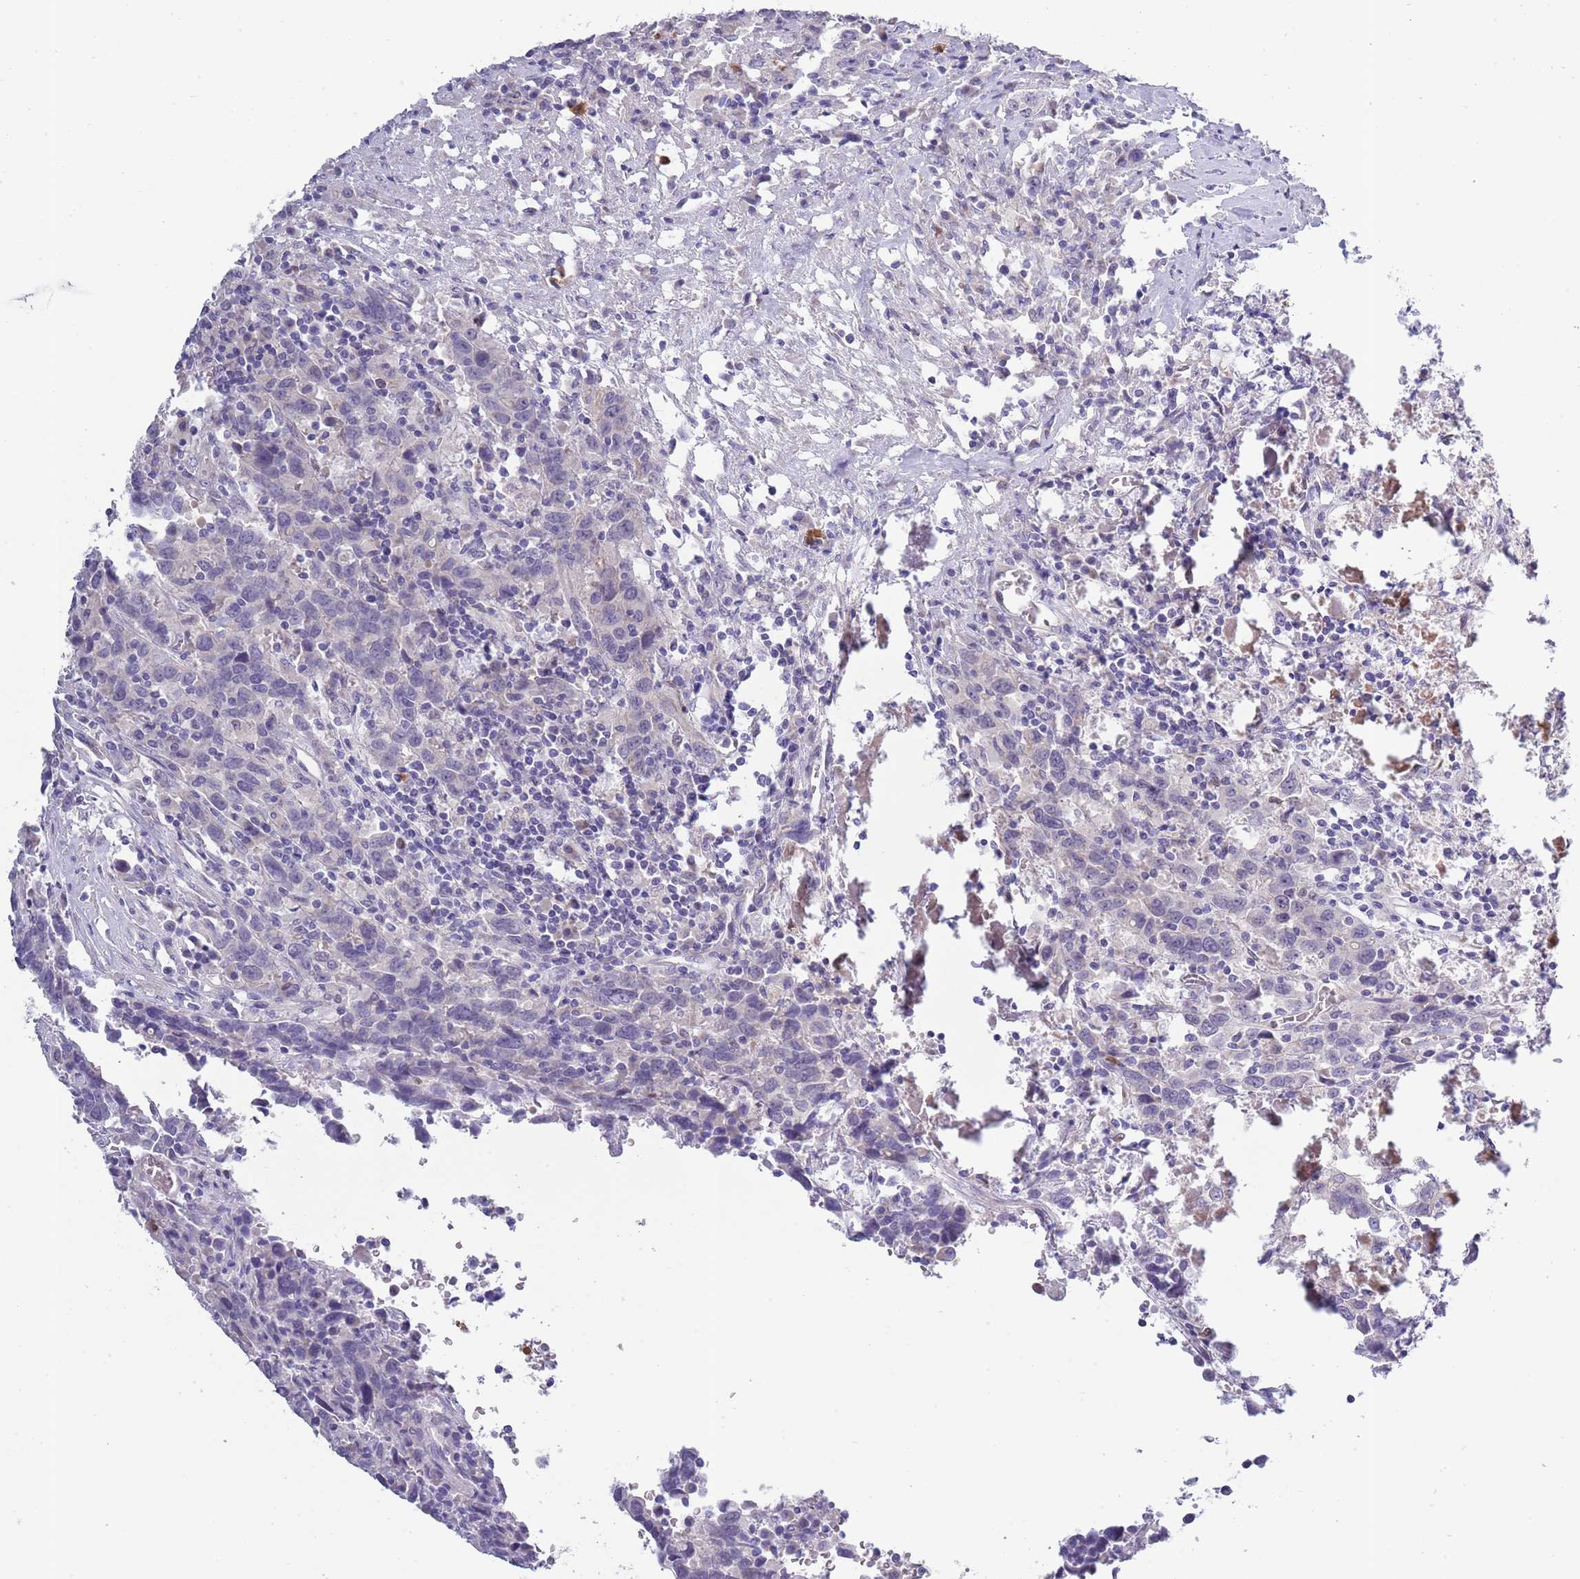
{"staining": {"intensity": "negative", "quantity": "none", "location": "none"}, "tissue": "urothelial cancer", "cell_type": "Tumor cells", "image_type": "cancer", "snomed": [{"axis": "morphology", "description": "Urothelial carcinoma, High grade"}, {"axis": "topography", "description": "Urinary bladder"}], "caption": "DAB immunohistochemical staining of urothelial carcinoma (high-grade) shows no significant positivity in tumor cells.", "gene": "ZFP2", "patient": {"sex": "male", "age": 61}}